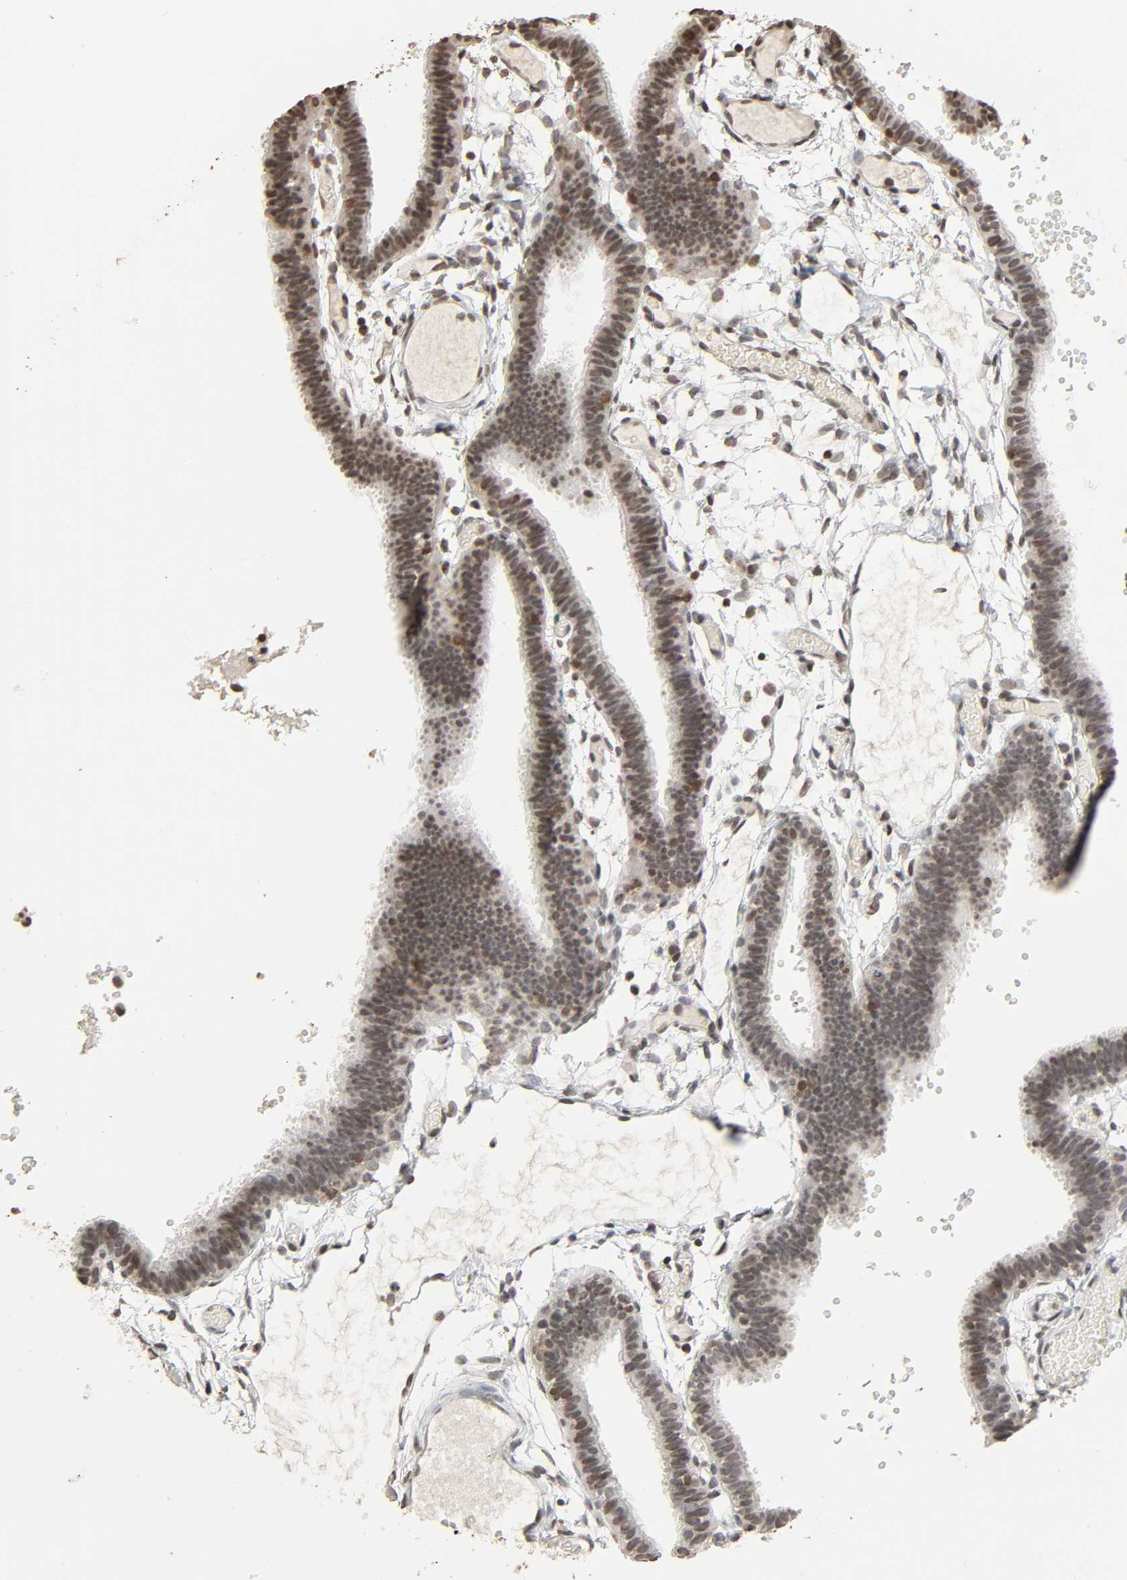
{"staining": {"intensity": "weak", "quantity": ">75%", "location": "nuclear"}, "tissue": "fallopian tube", "cell_type": "Glandular cells", "image_type": "normal", "snomed": [{"axis": "morphology", "description": "Normal tissue, NOS"}, {"axis": "topography", "description": "Fallopian tube"}], "caption": "Fallopian tube stained with DAB (3,3'-diaminobenzidine) immunohistochemistry shows low levels of weak nuclear positivity in about >75% of glandular cells.", "gene": "STK4", "patient": {"sex": "female", "age": 29}}